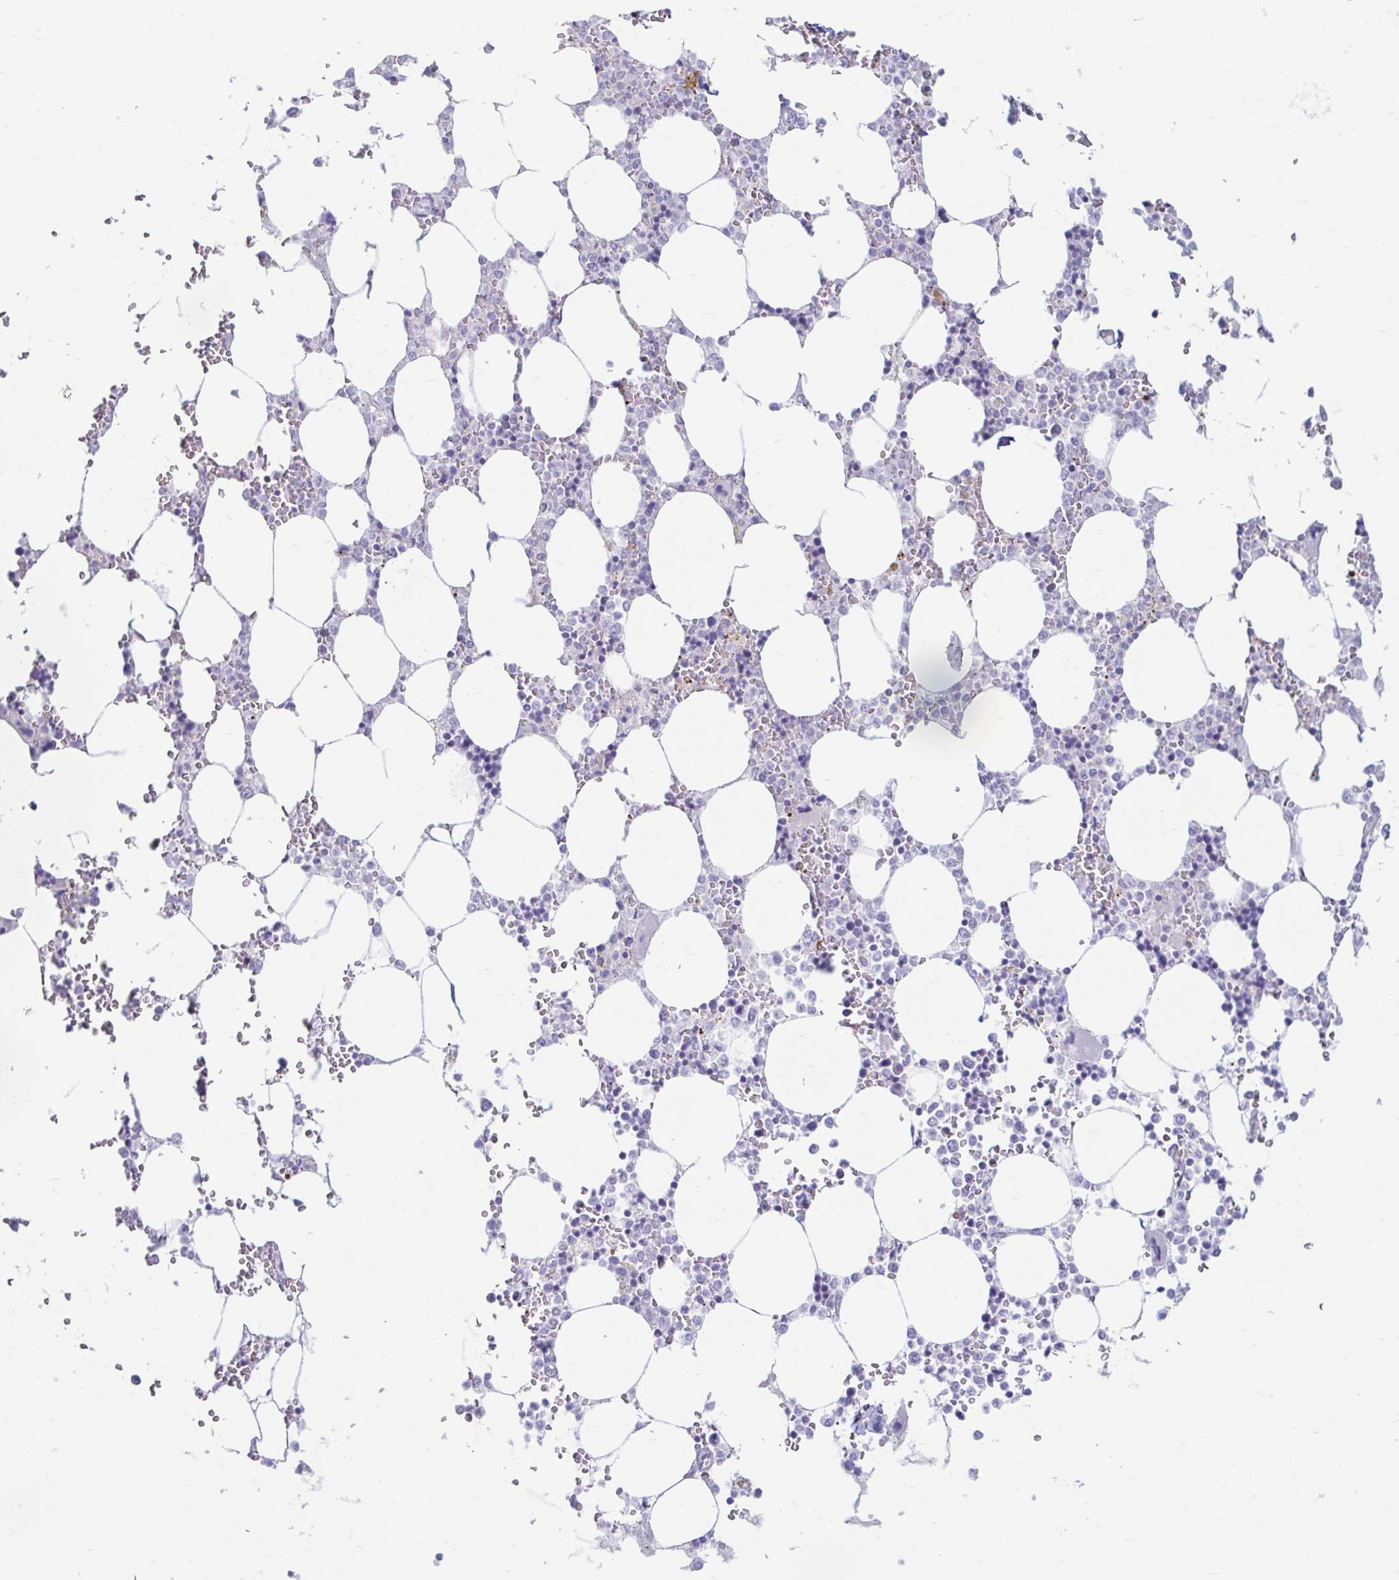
{"staining": {"intensity": "negative", "quantity": "none", "location": "none"}, "tissue": "bone marrow", "cell_type": "Hematopoietic cells", "image_type": "normal", "snomed": [{"axis": "morphology", "description": "Normal tissue, NOS"}, {"axis": "topography", "description": "Bone marrow"}], "caption": "Bone marrow was stained to show a protein in brown. There is no significant staining in hematopoietic cells. (Immunohistochemistry (ihc), brightfield microscopy, high magnification).", "gene": "ERICH6", "patient": {"sex": "male", "age": 64}}